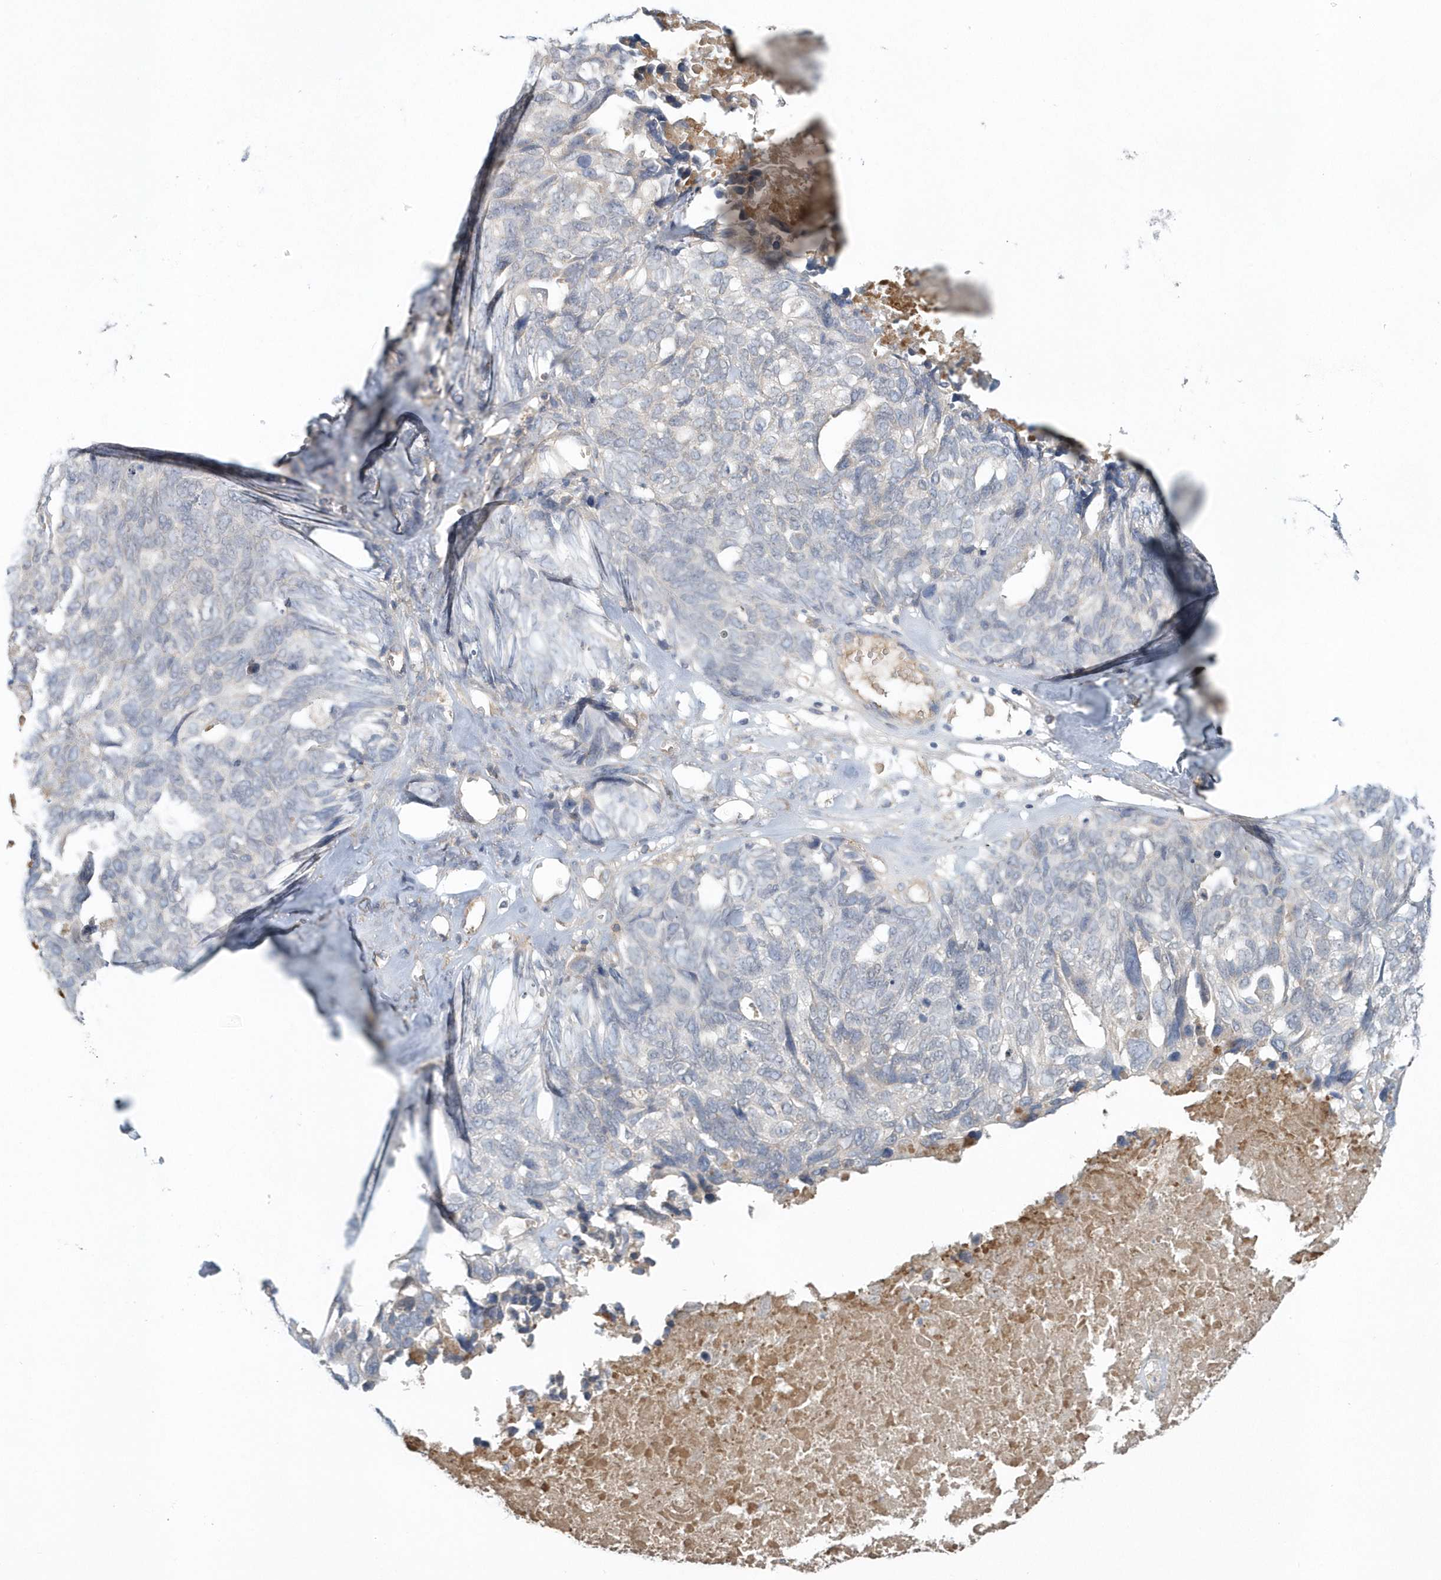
{"staining": {"intensity": "negative", "quantity": "none", "location": "none"}, "tissue": "ovarian cancer", "cell_type": "Tumor cells", "image_type": "cancer", "snomed": [{"axis": "morphology", "description": "Cystadenocarcinoma, serous, NOS"}, {"axis": "topography", "description": "Ovary"}], "caption": "Immunohistochemical staining of human serous cystadenocarcinoma (ovarian) demonstrates no significant staining in tumor cells.", "gene": "SPATA18", "patient": {"sex": "female", "age": 79}}